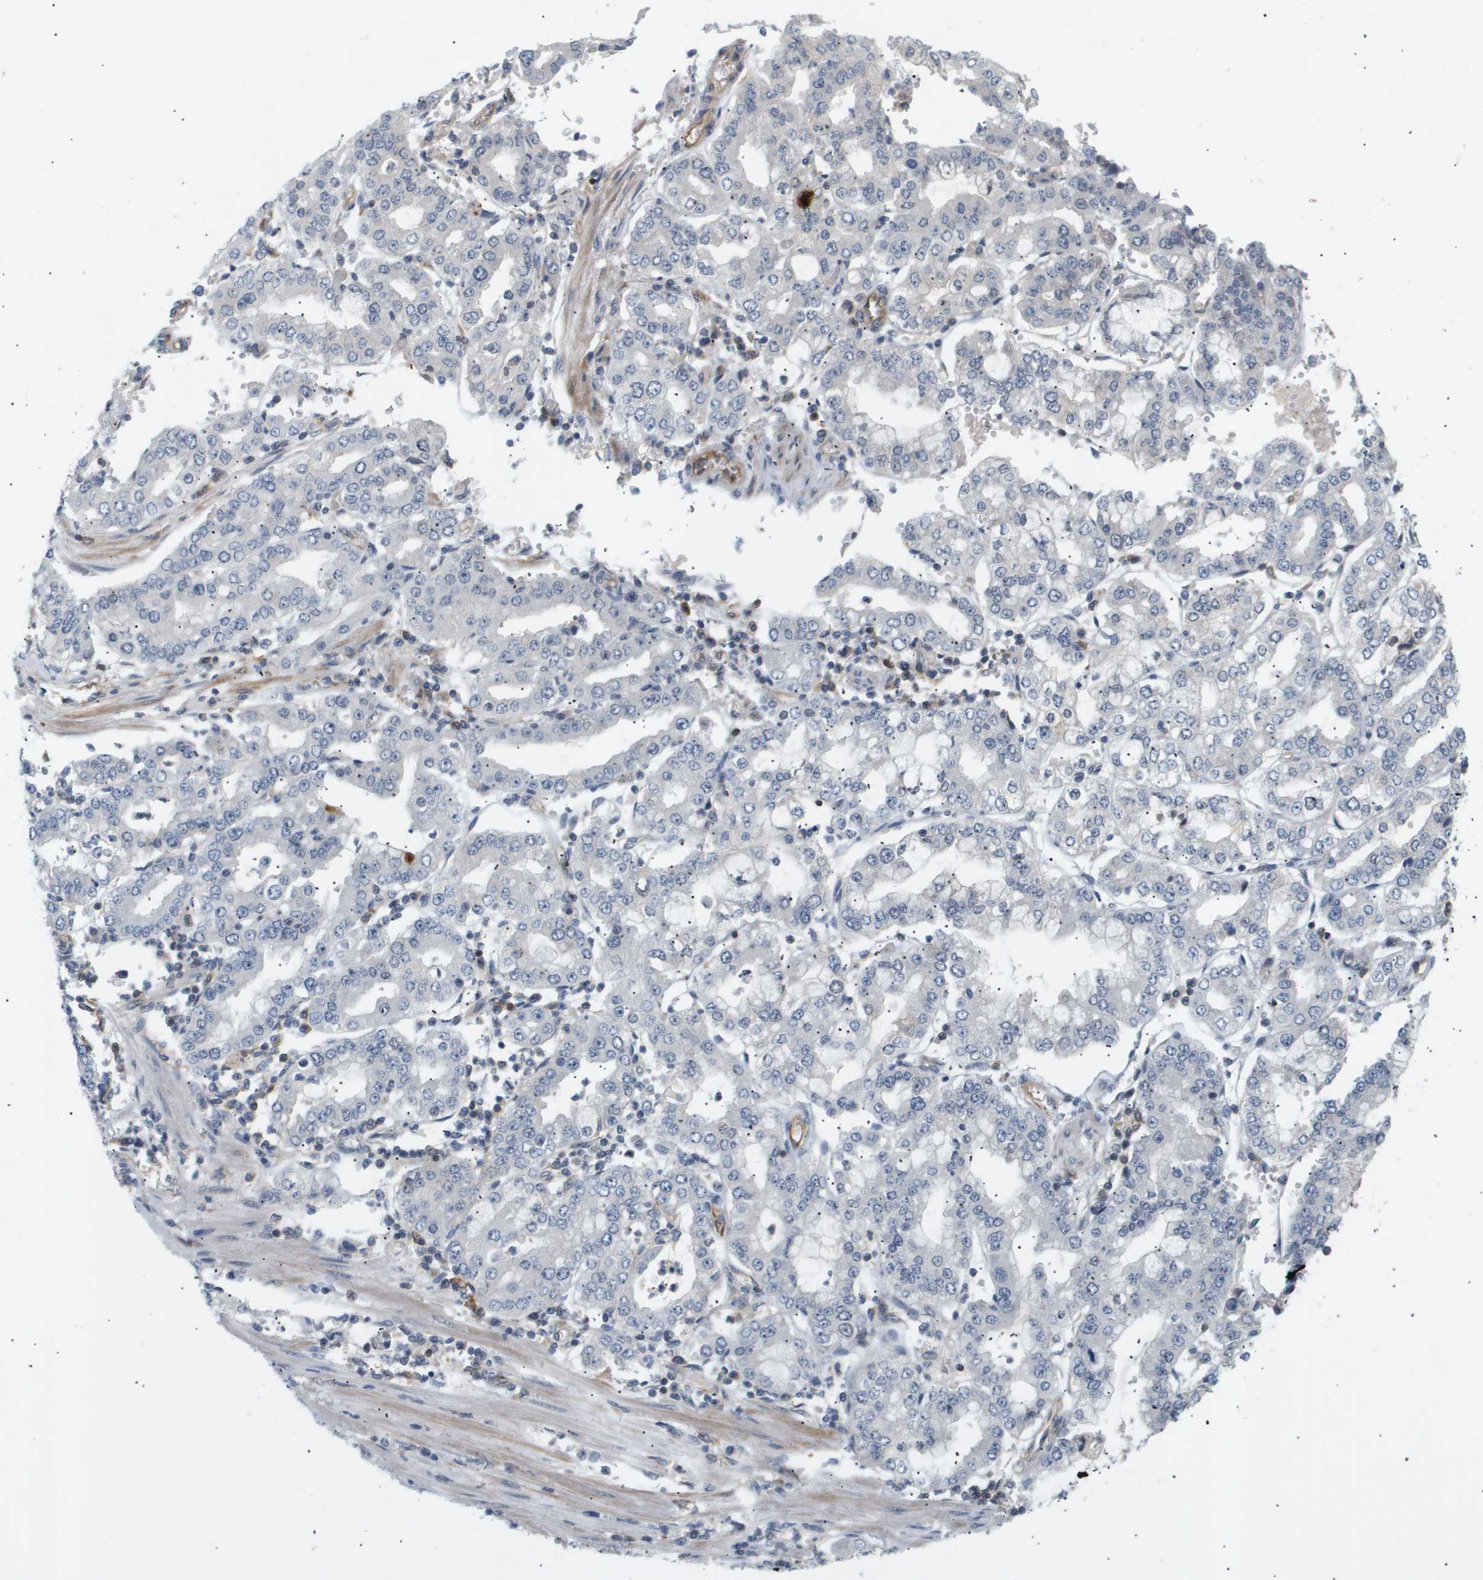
{"staining": {"intensity": "negative", "quantity": "none", "location": "none"}, "tissue": "stomach cancer", "cell_type": "Tumor cells", "image_type": "cancer", "snomed": [{"axis": "morphology", "description": "Adenocarcinoma, NOS"}, {"axis": "topography", "description": "Stomach"}], "caption": "Human stomach cancer (adenocarcinoma) stained for a protein using immunohistochemistry (IHC) displays no expression in tumor cells.", "gene": "CORO2B", "patient": {"sex": "male", "age": 76}}